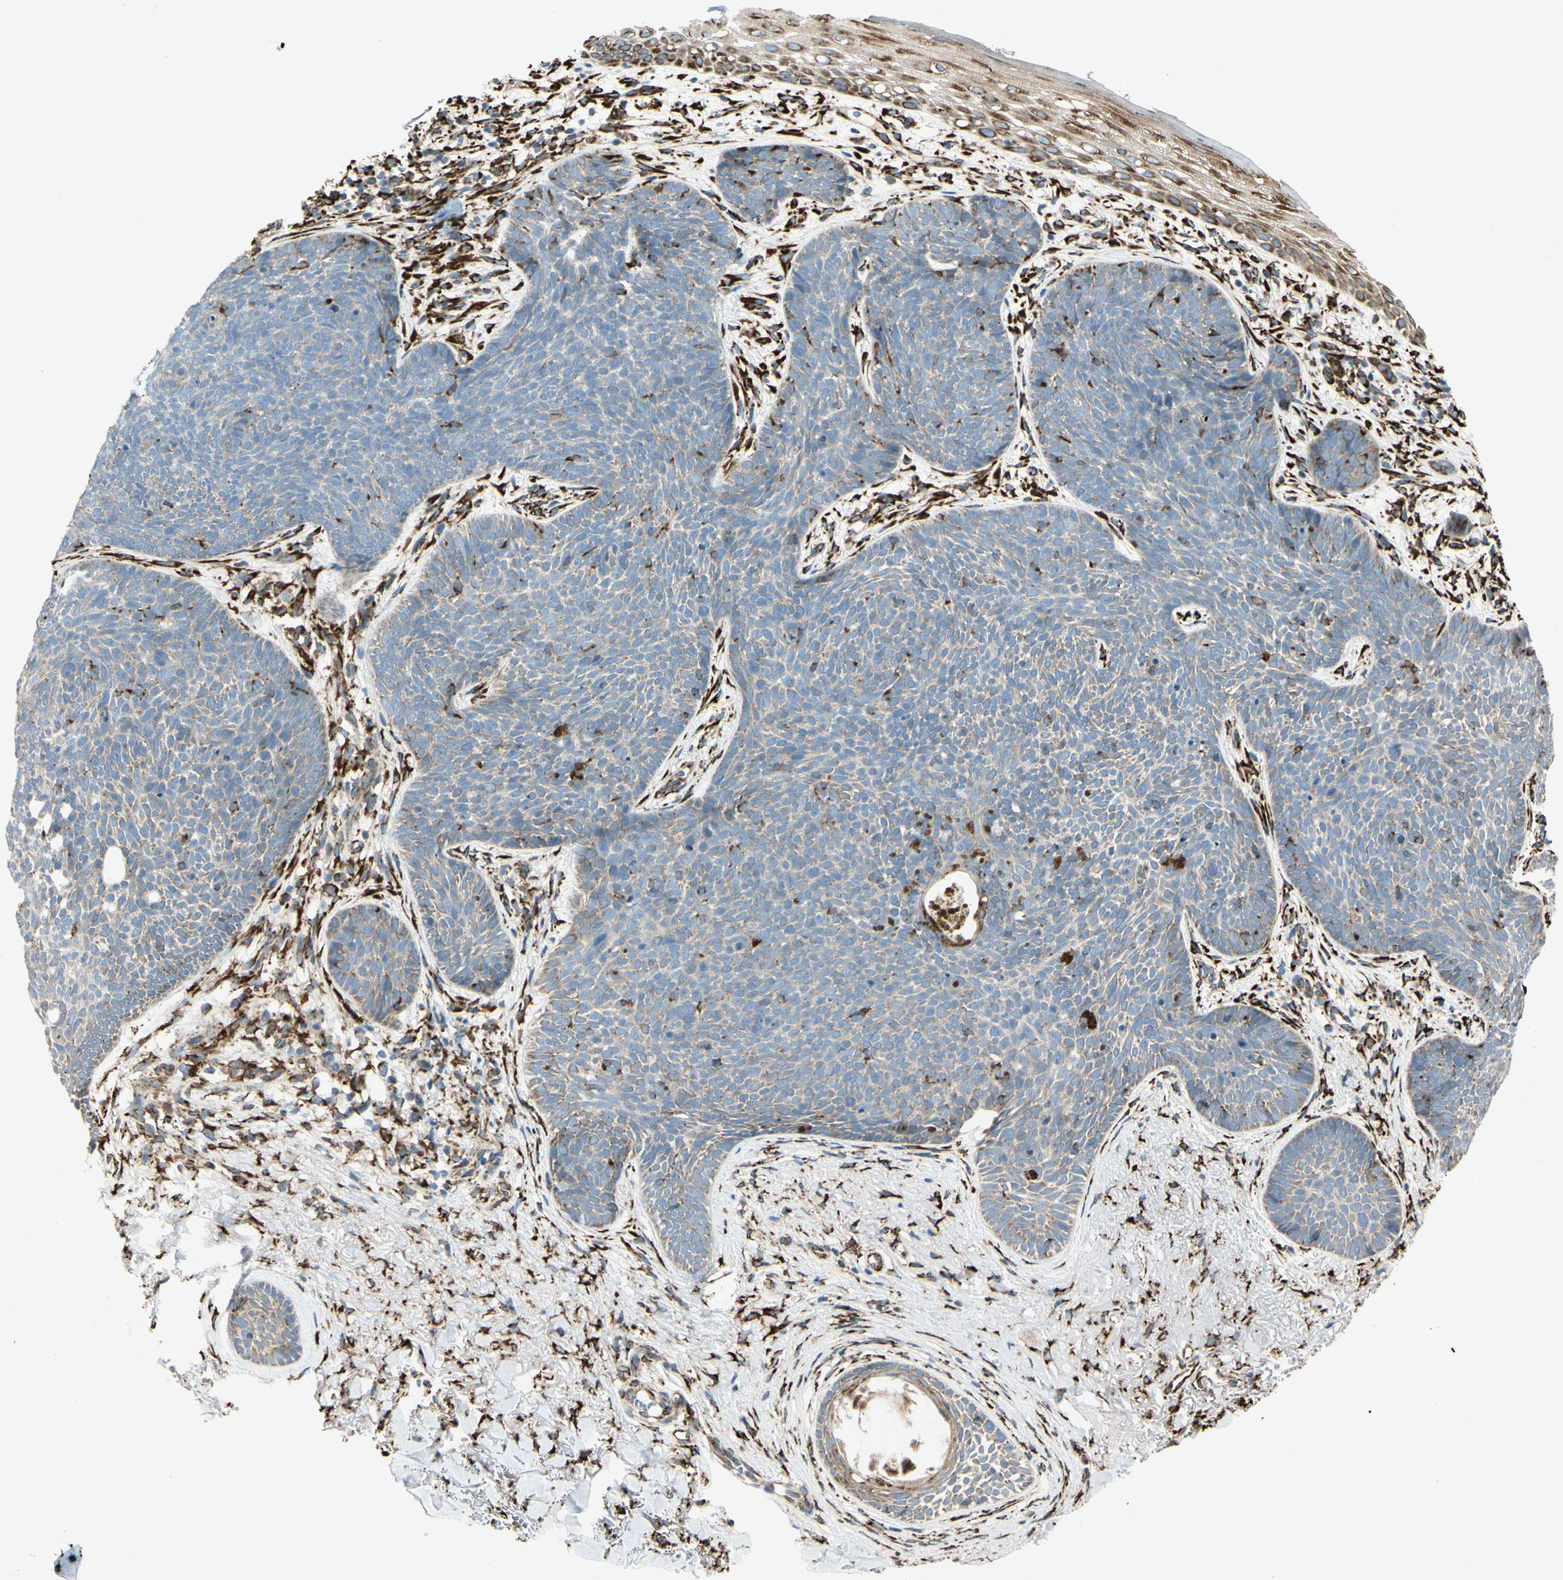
{"staining": {"intensity": "weak", "quantity": ">75%", "location": "cytoplasmic/membranous"}, "tissue": "skin cancer", "cell_type": "Tumor cells", "image_type": "cancer", "snomed": [{"axis": "morphology", "description": "Basal cell carcinoma"}, {"axis": "topography", "description": "Skin"}], "caption": "Human skin basal cell carcinoma stained for a protein (brown) displays weak cytoplasmic/membranous positive expression in about >75% of tumor cells.", "gene": "RRBP1", "patient": {"sex": "female", "age": 70}}